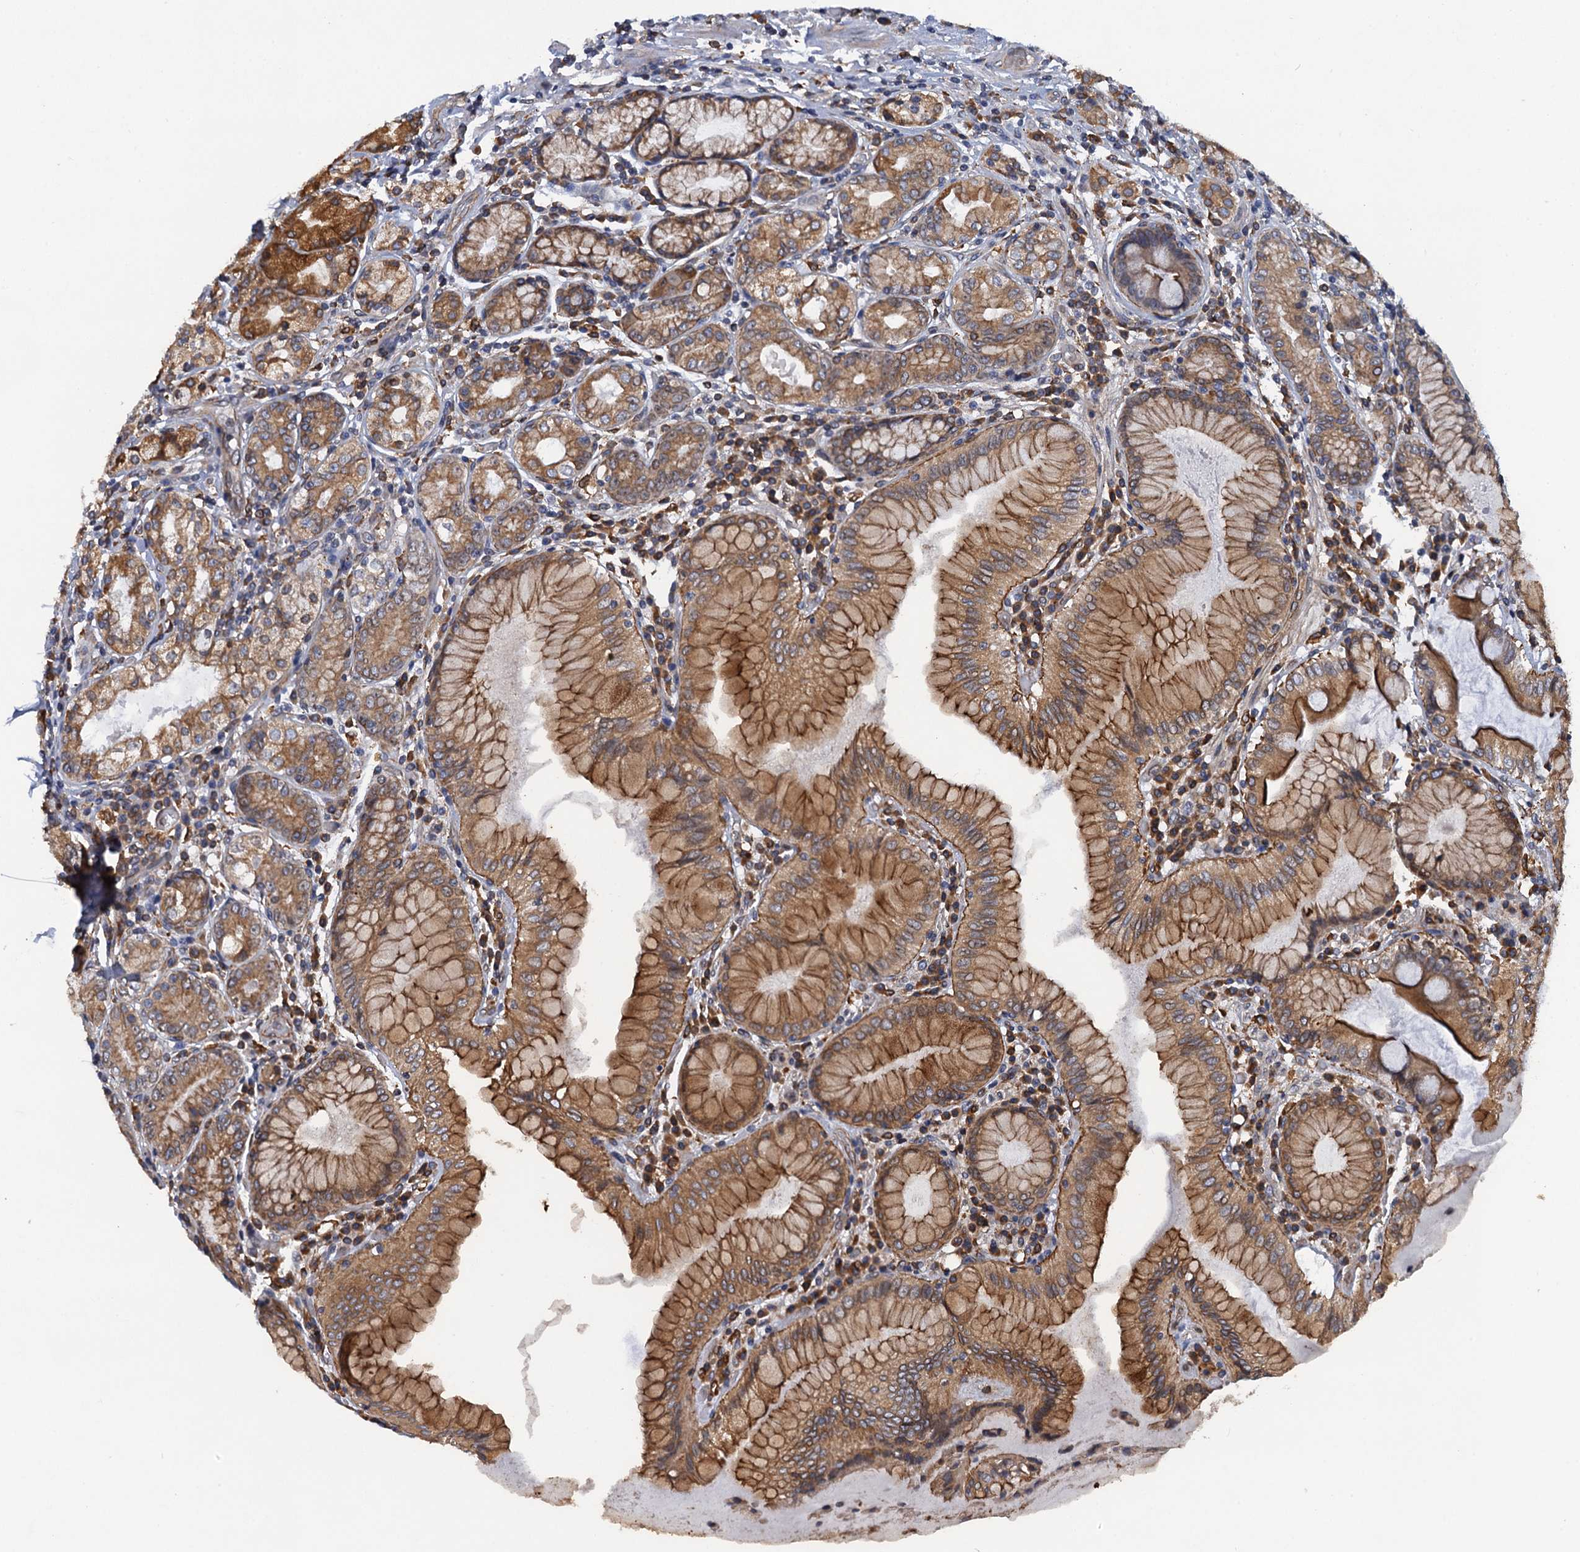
{"staining": {"intensity": "moderate", "quantity": ">75%", "location": "cytoplasmic/membranous"}, "tissue": "stomach", "cell_type": "Glandular cells", "image_type": "normal", "snomed": [{"axis": "morphology", "description": "Normal tissue, NOS"}, {"axis": "topography", "description": "Stomach, upper"}, {"axis": "topography", "description": "Stomach, lower"}], "caption": "Benign stomach shows moderate cytoplasmic/membranous expression in approximately >75% of glandular cells, visualized by immunohistochemistry.", "gene": "ARMC5", "patient": {"sex": "female", "age": 76}}